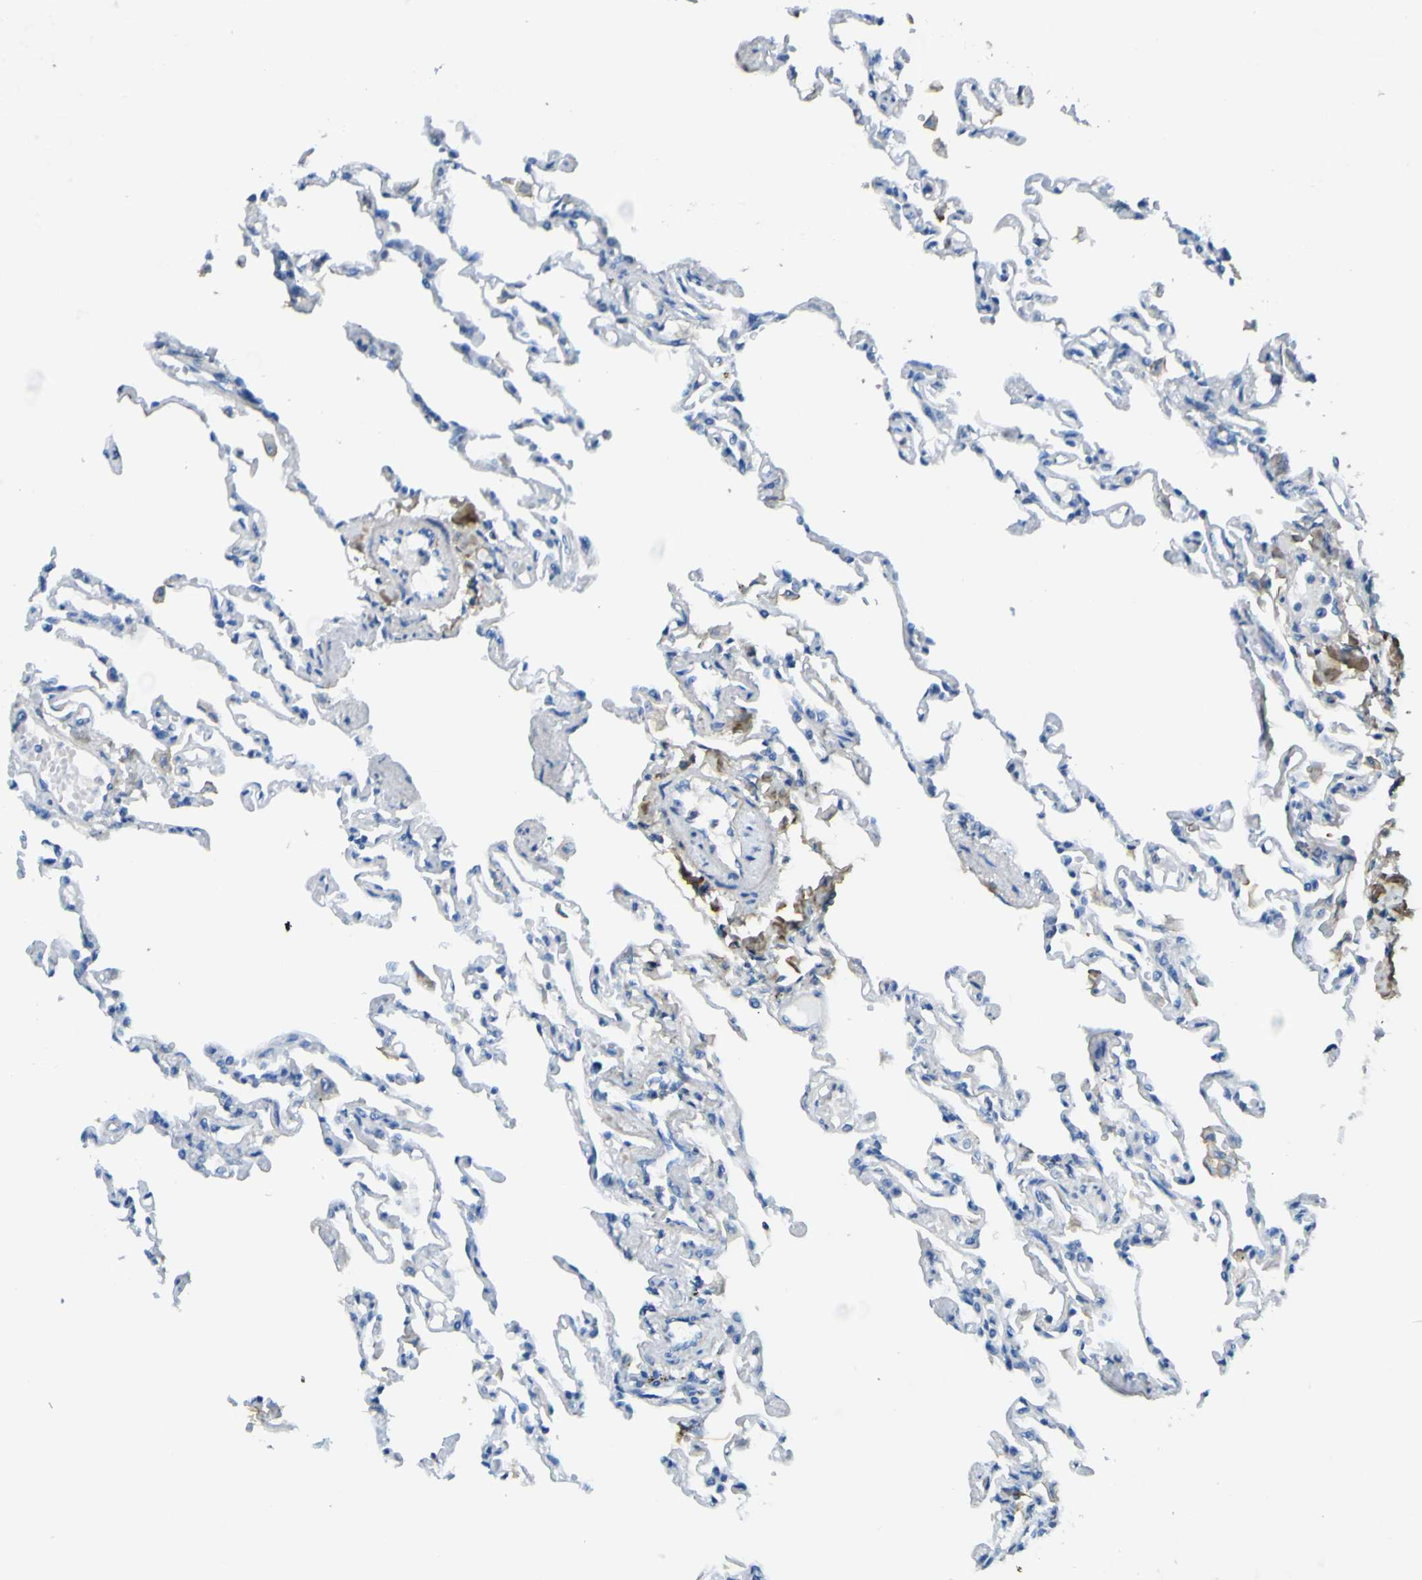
{"staining": {"intensity": "negative", "quantity": "none", "location": "none"}, "tissue": "lung", "cell_type": "Alveolar cells", "image_type": "normal", "snomed": [{"axis": "morphology", "description": "Normal tissue, NOS"}, {"axis": "topography", "description": "Lung"}], "caption": "DAB (3,3'-diaminobenzidine) immunohistochemical staining of normal human lung demonstrates no significant expression in alveolar cells.", "gene": "OGN", "patient": {"sex": "male", "age": 21}}